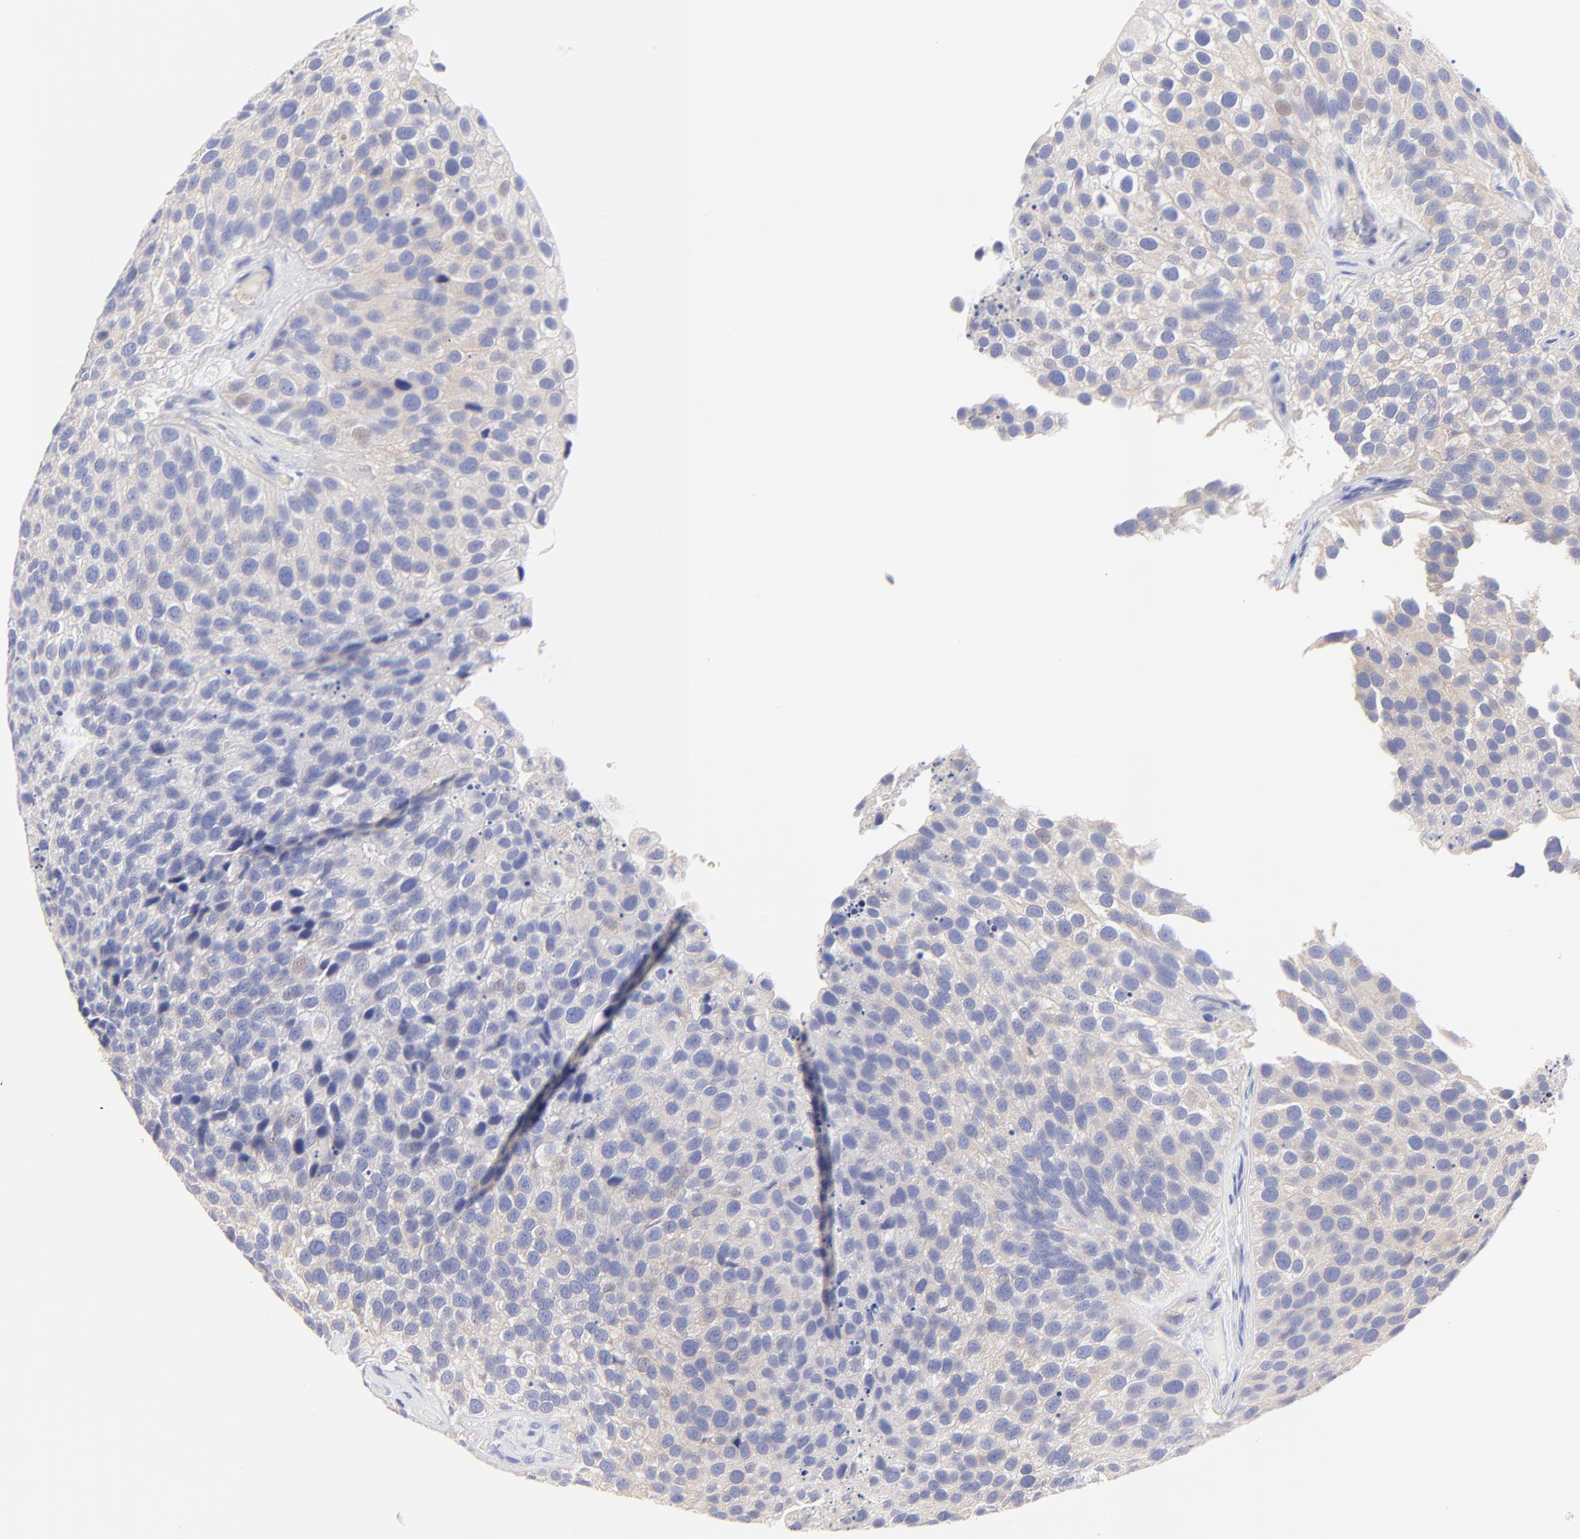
{"staining": {"intensity": "weak", "quantity": "<25%", "location": "cytoplasmic/membranous"}, "tissue": "urothelial cancer", "cell_type": "Tumor cells", "image_type": "cancer", "snomed": [{"axis": "morphology", "description": "Urothelial carcinoma, High grade"}, {"axis": "topography", "description": "Urinary bladder"}], "caption": "IHC photomicrograph of neoplastic tissue: urothelial carcinoma (high-grade) stained with DAB demonstrates no significant protein positivity in tumor cells.", "gene": "EBP", "patient": {"sex": "male", "age": 72}}